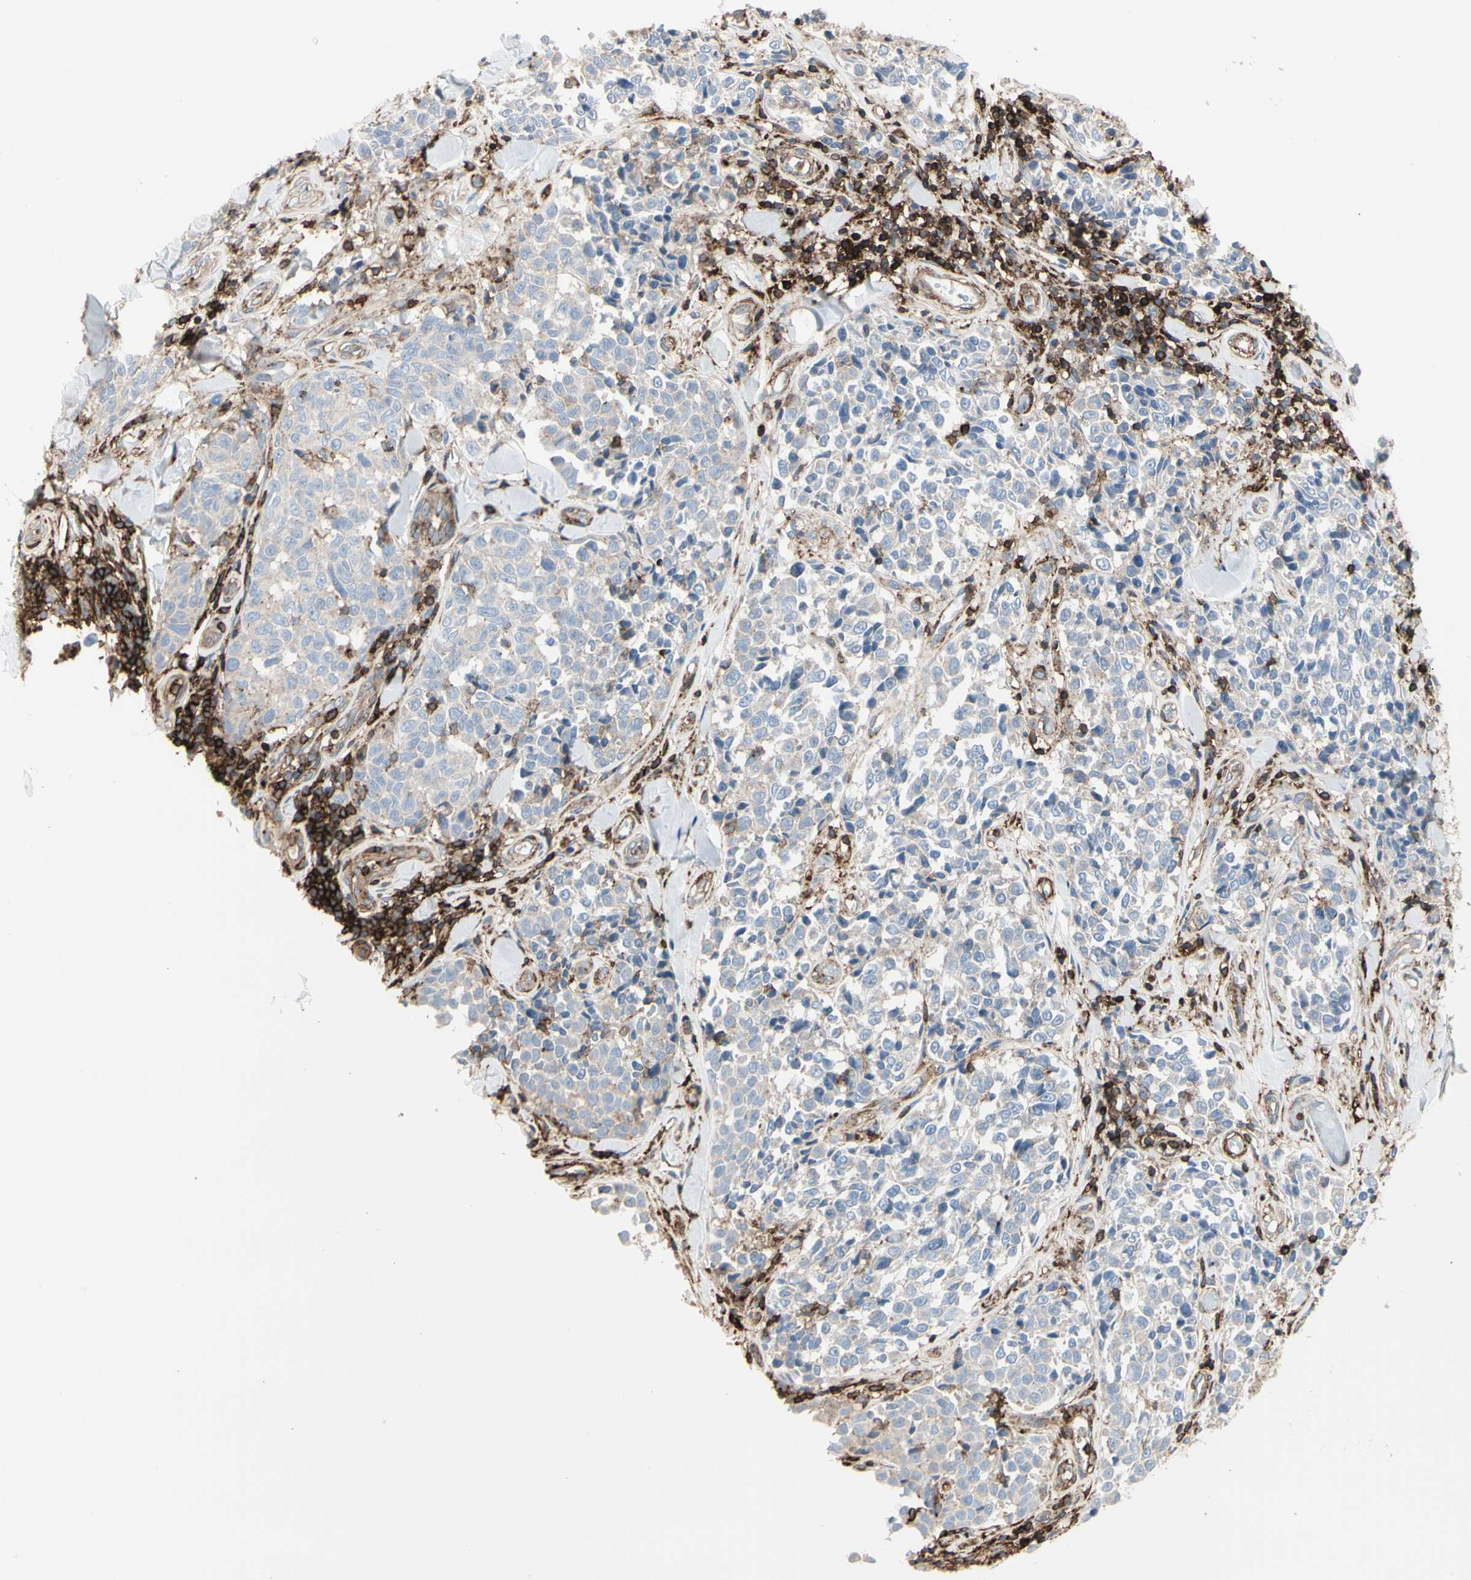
{"staining": {"intensity": "weak", "quantity": "<25%", "location": "cytoplasmic/membranous"}, "tissue": "melanoma", "cell_type": "Tumor cells", "image_type": "cancer", "snomed": [{"axis": "morphology", "description": "Malignant melanoma, NOS"}, {"axis": "topography", "description": "Skin"}], "caption": "Immunohistochemistry (IHC) micrograph of human malignant melanoma stained for a protein (brown), which shows no staining in tumor cells.", "gene": "CLEC2B", "patient": {"sex": "female", "age": 64}}